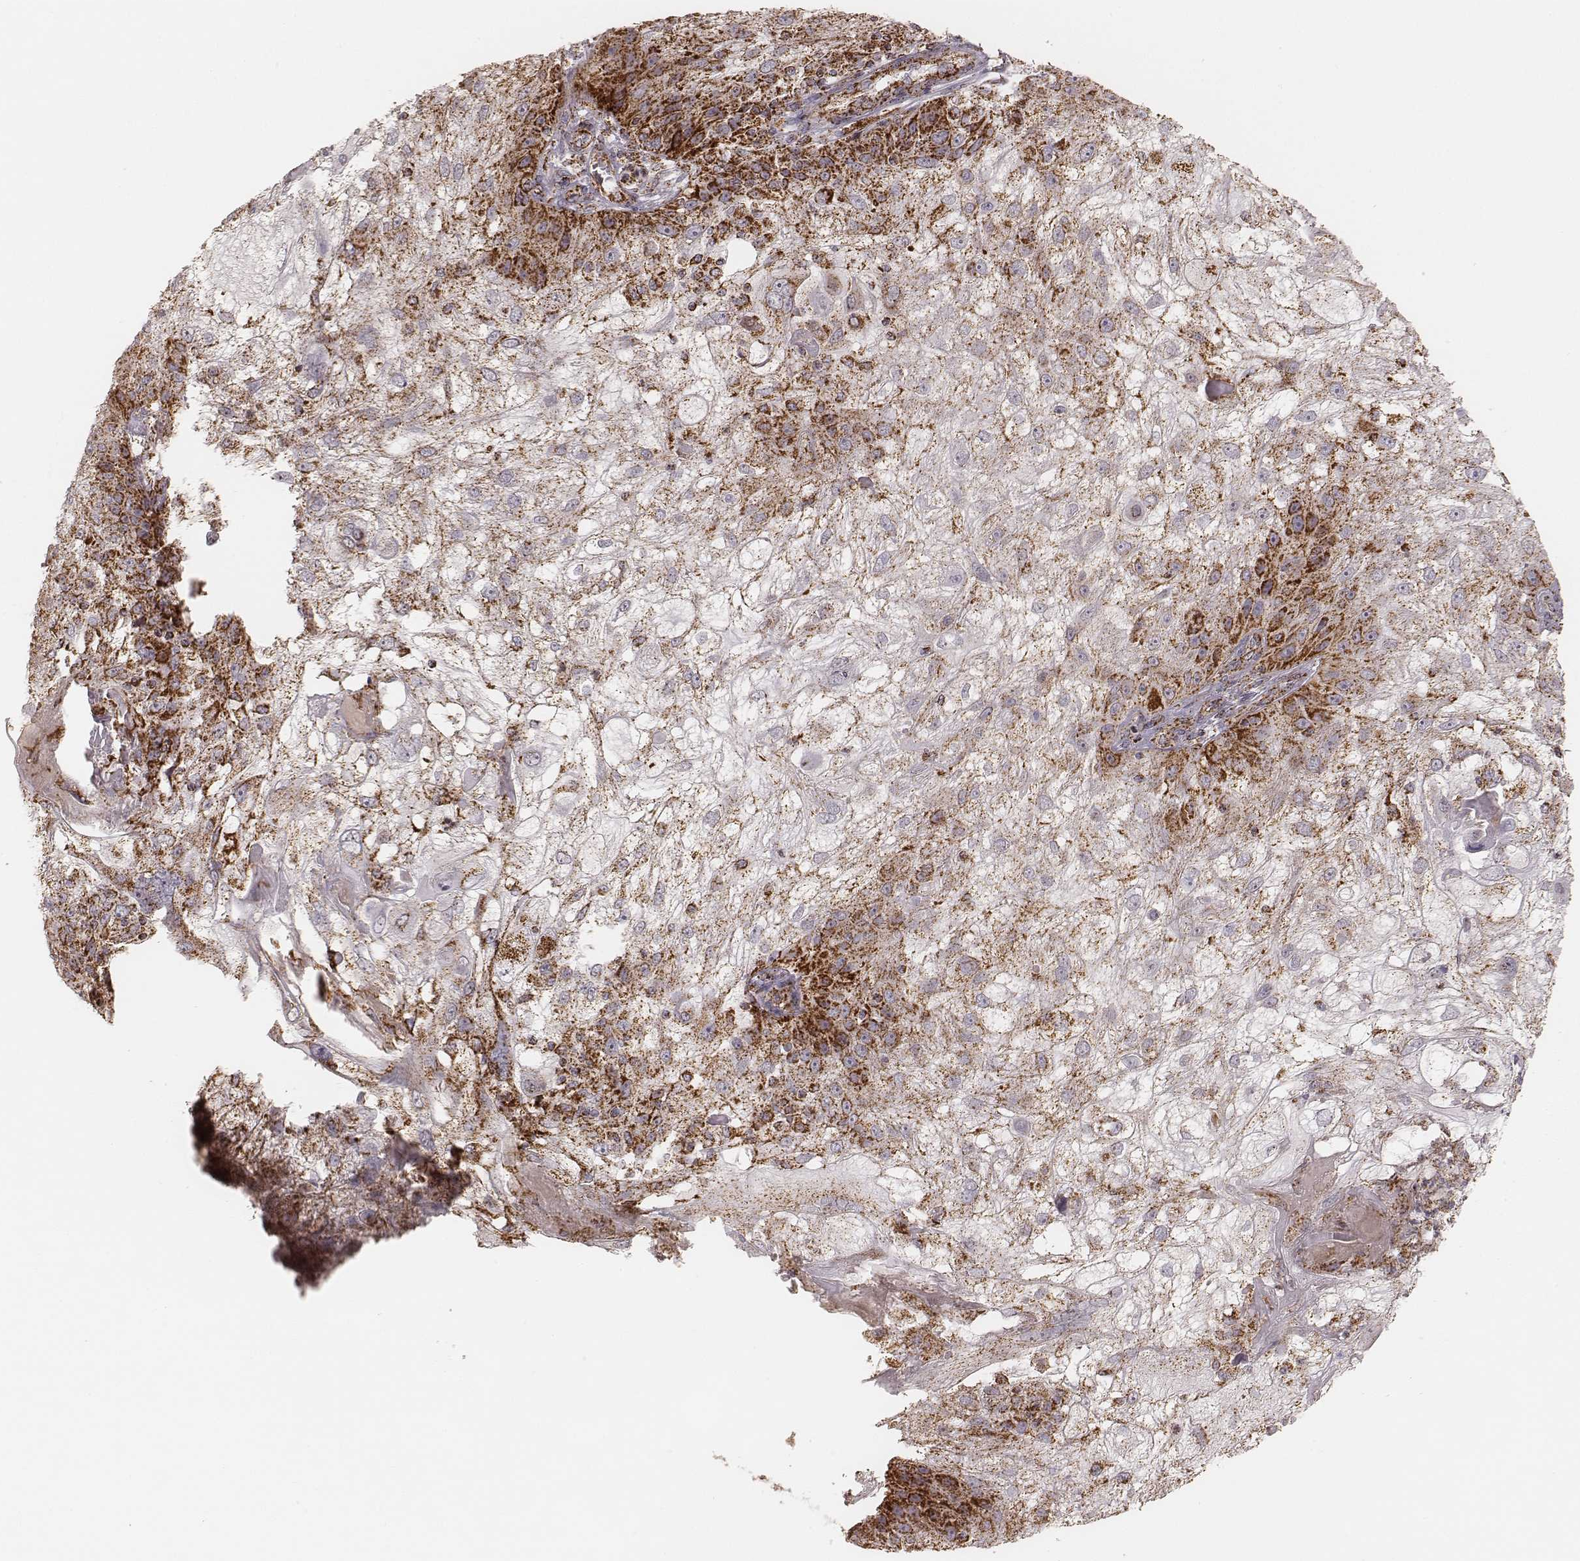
{"staining": {"intensity": "strong", "quantity": ">75%", "location": "cytoplasmic/membranous"}, "tissue": "skin cancer", "cell_type": "Tumor cells", "image_type": "cancer", "snomed": [{"axis": "morphology", "description": "Normal tissue, NOS"}, {"axis": "morphology", "description": "Squamous cell carcinoma, NOS"}, {"axis": "topography", "description": "Skin"}], "caption": "Brown immunohistochemical staining in human skin cancer (squamous cell carcinoma) demonstrates strong cytoplasmic/membranous expression in about >75% of tumor cells.", "gene": "CS", "patient": {"sex": "female", "age": 83}}